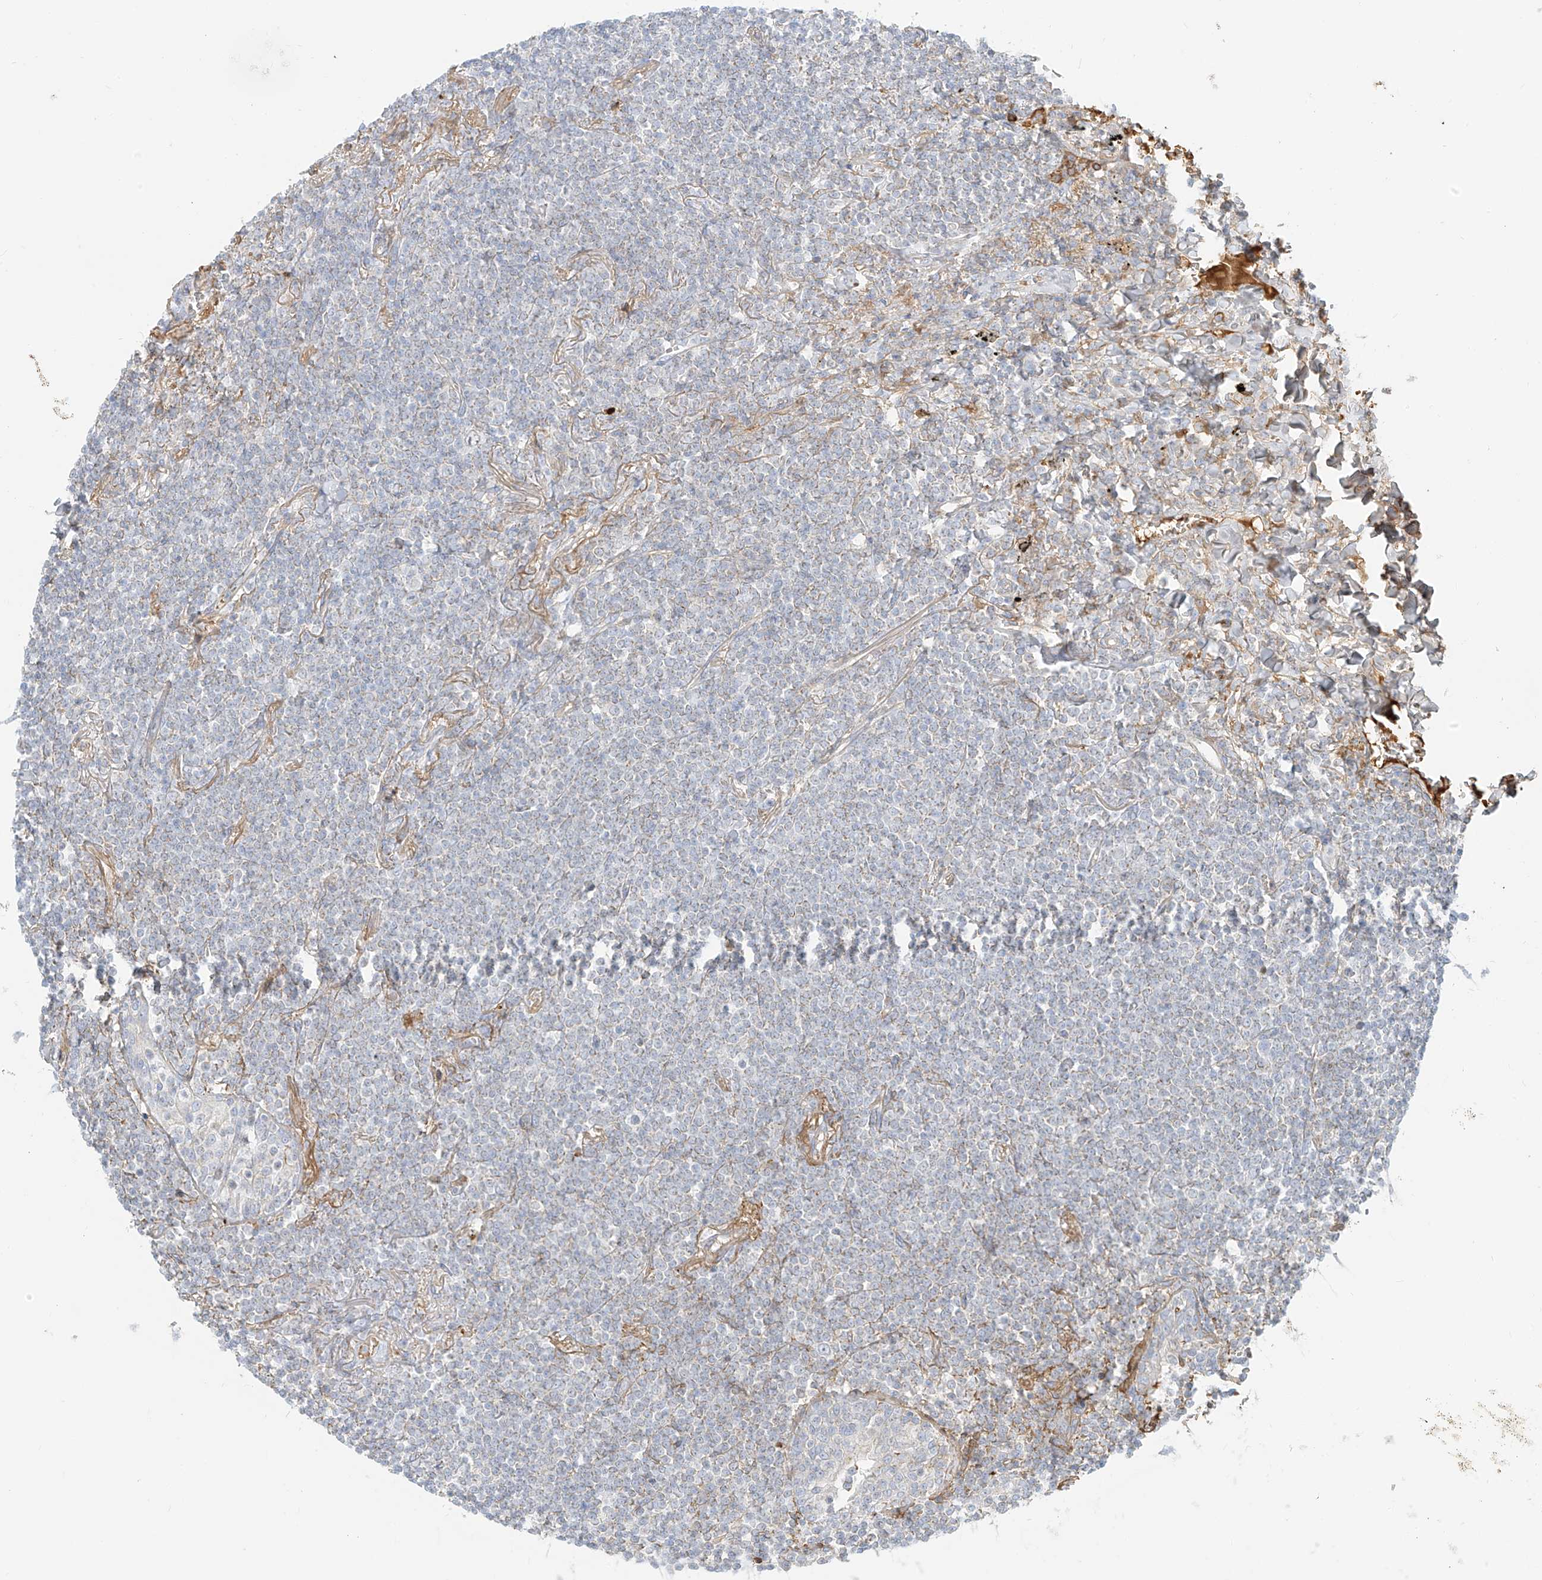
{"staining": {"intensity": "negative", "quantity": "none", "location": "none"}, "tissue": "lymphoma", "cell_type": "Tumor cells", "image_type": "cancer", "snomed": [{"axis": "morphology", "description": "Malignant lymphoma, non-Hodgkin's type, Low grade"}, {"axis": "topography", "description": "Lung"}], "caption": "Lymphoma was stained to show a protein in brown. There is no significant expression in tumor cells. (DAB (3,3'-diaminobenzidine) immunohistochemistry visualized using brightfield microscopy, high magnification).", "gene": "OCSTAMP", "patient": {"sex": "female", "age": 71}}